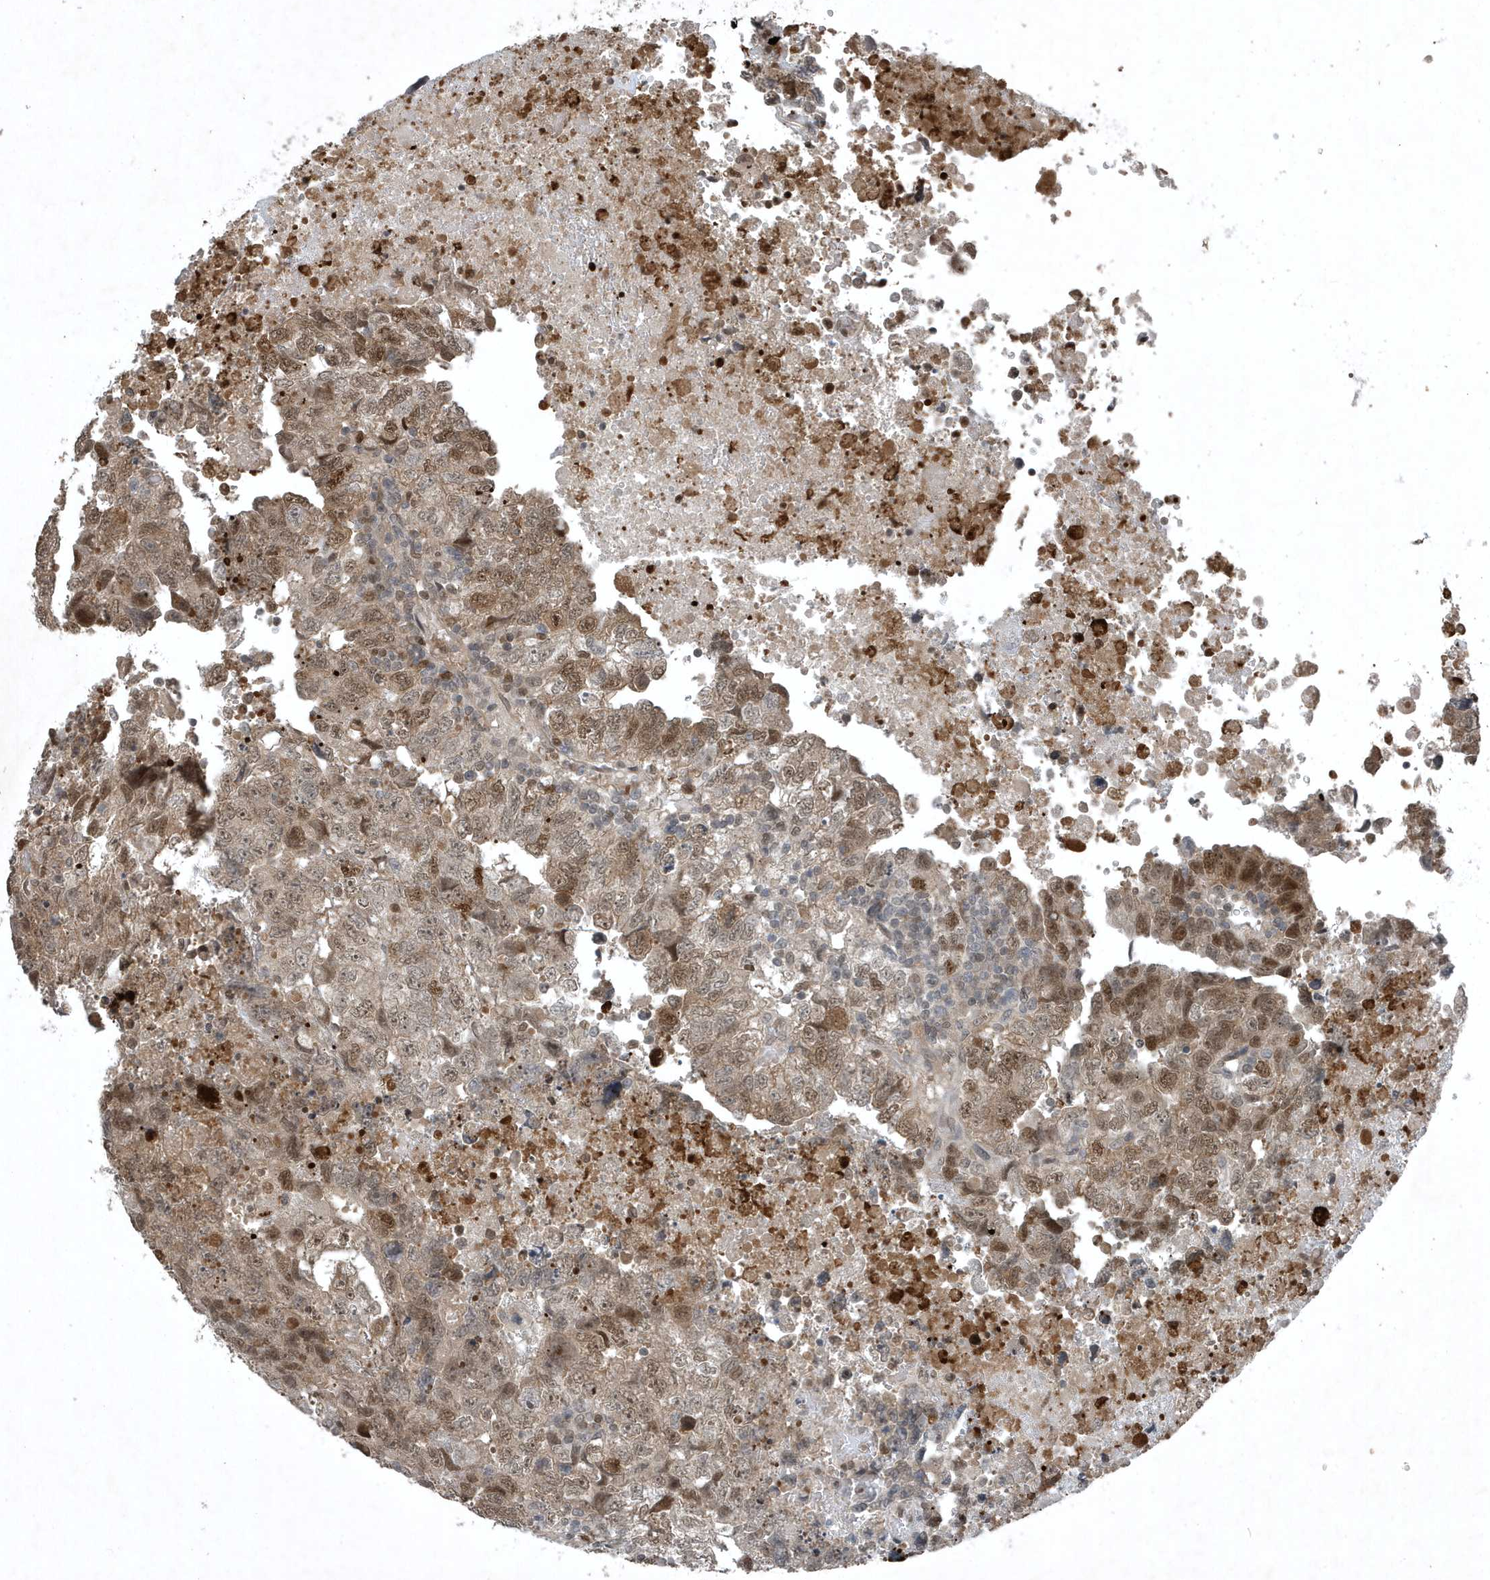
{"staining": {"intensity": "moderate", "quantity": ">75%", "location": "cytoplasmic/membranous,nuclear"}, "tissue": "testis cancer", "cell_type": "Tumor cells", "image_type": "cancer", "snomed": [{"axis": "morphology", "description": "Carcinoma, Embryonal, NOS"}, {"axis": "topography", "description": "Testis"}], "caption": "There is medium levels of moderate cytoplasmic/membranous and nuclear positivity in tumor cells of testis cancer (embryonal carcinoma), as demonstrated by immunohistochemical staining (brown color).", "gene": "HSPA1A", "patient": {"sex": "male", "age": 37}}